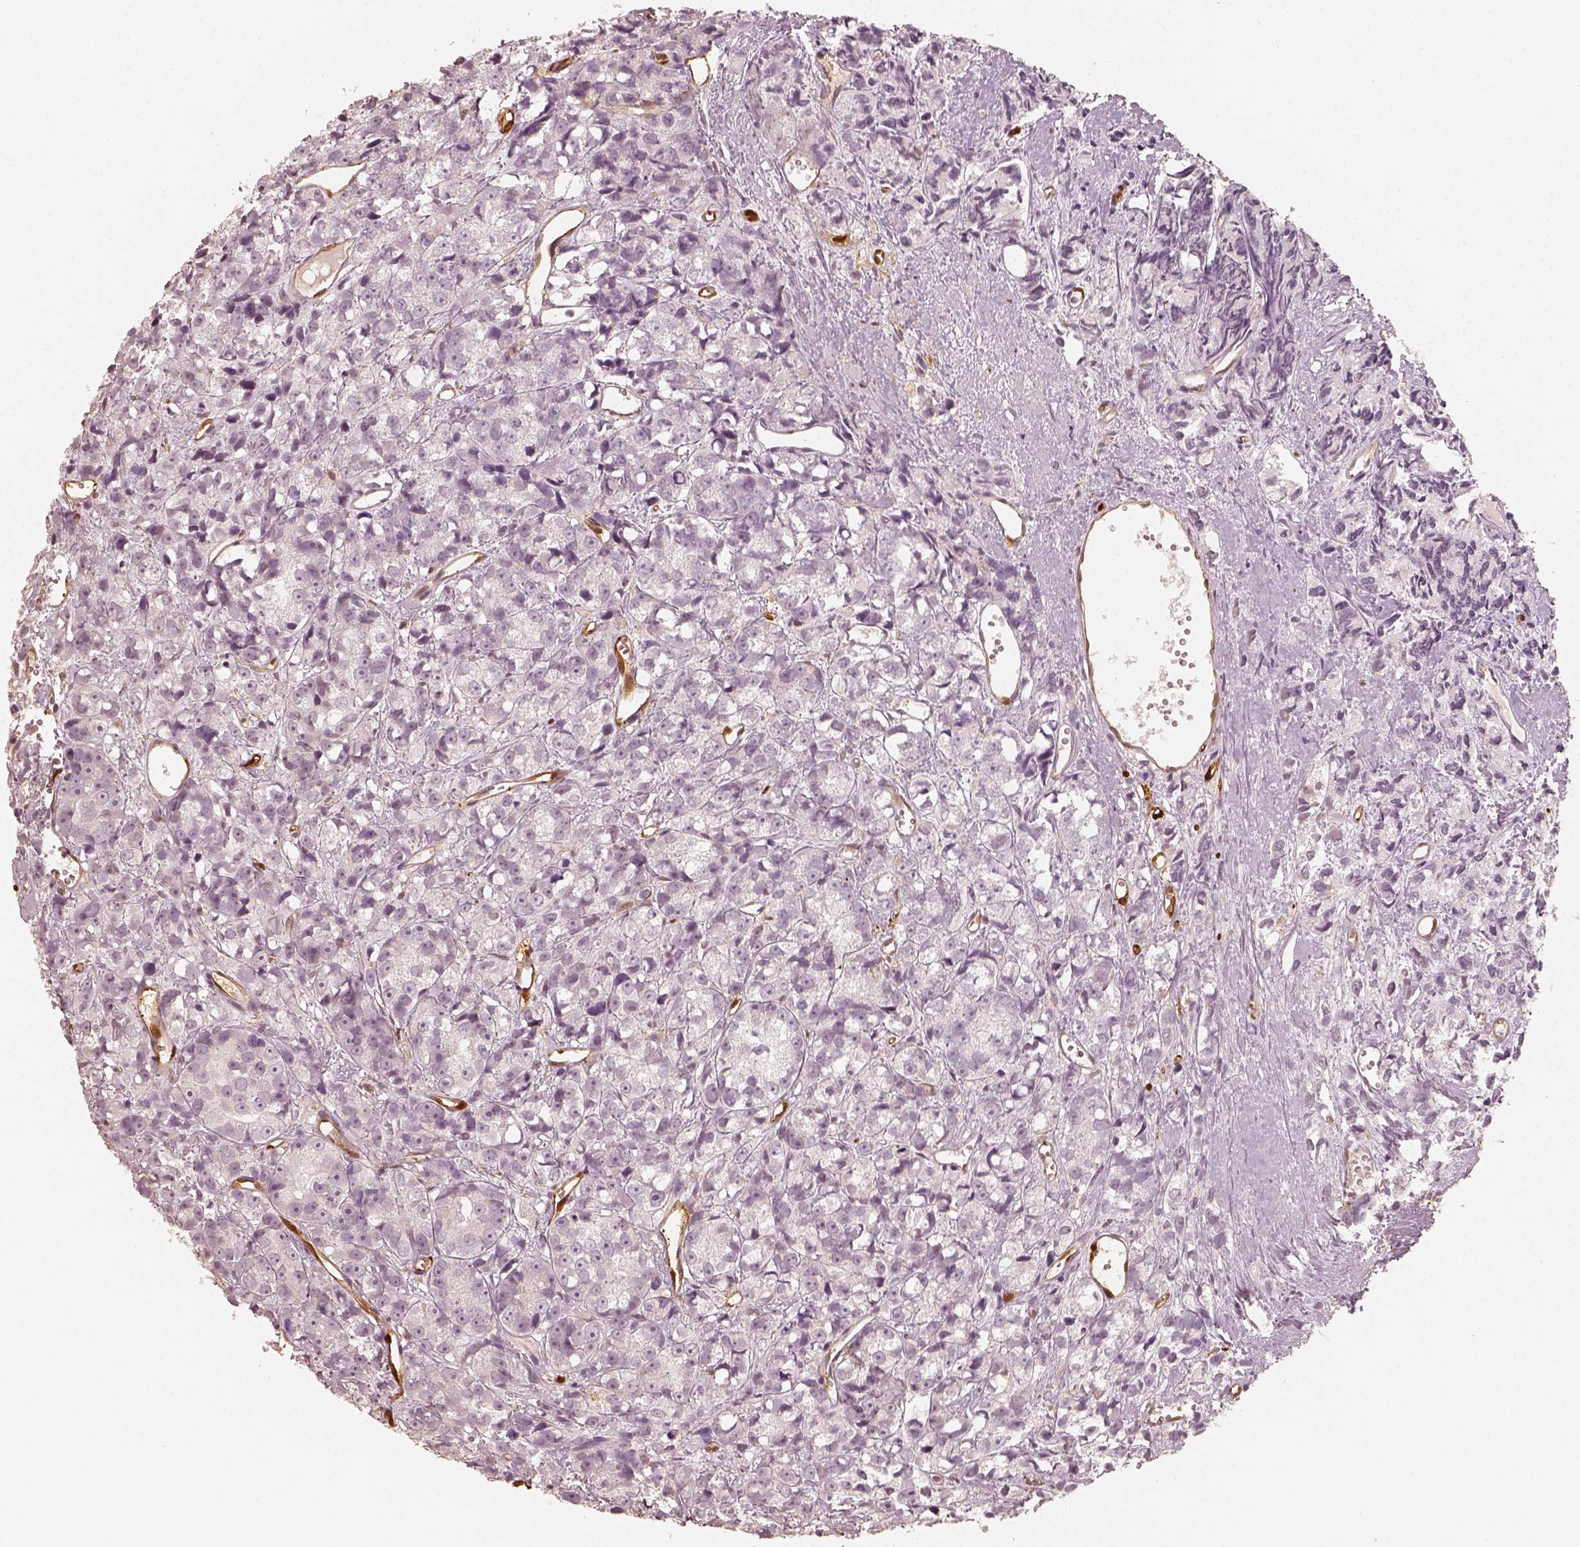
{"staining": {"intensity": "negative", "quantity": "none", "location": "none"}, "tissue": "prostate cancer", "cell_type": "Tumor cells", "image_type": "cancer", "snomed": [{"axis": "morphology", "description": "Adenocarcinoma, High grade"}, {"axis": "topography", "description": "Prostate"}], "caption": "This is a micrograph of immunohistochemistry staining of prostate cancer, which shows no staining in tumor cells.", "gene": "FSCN1", "patient": {"sex": "male", "age": 77}}